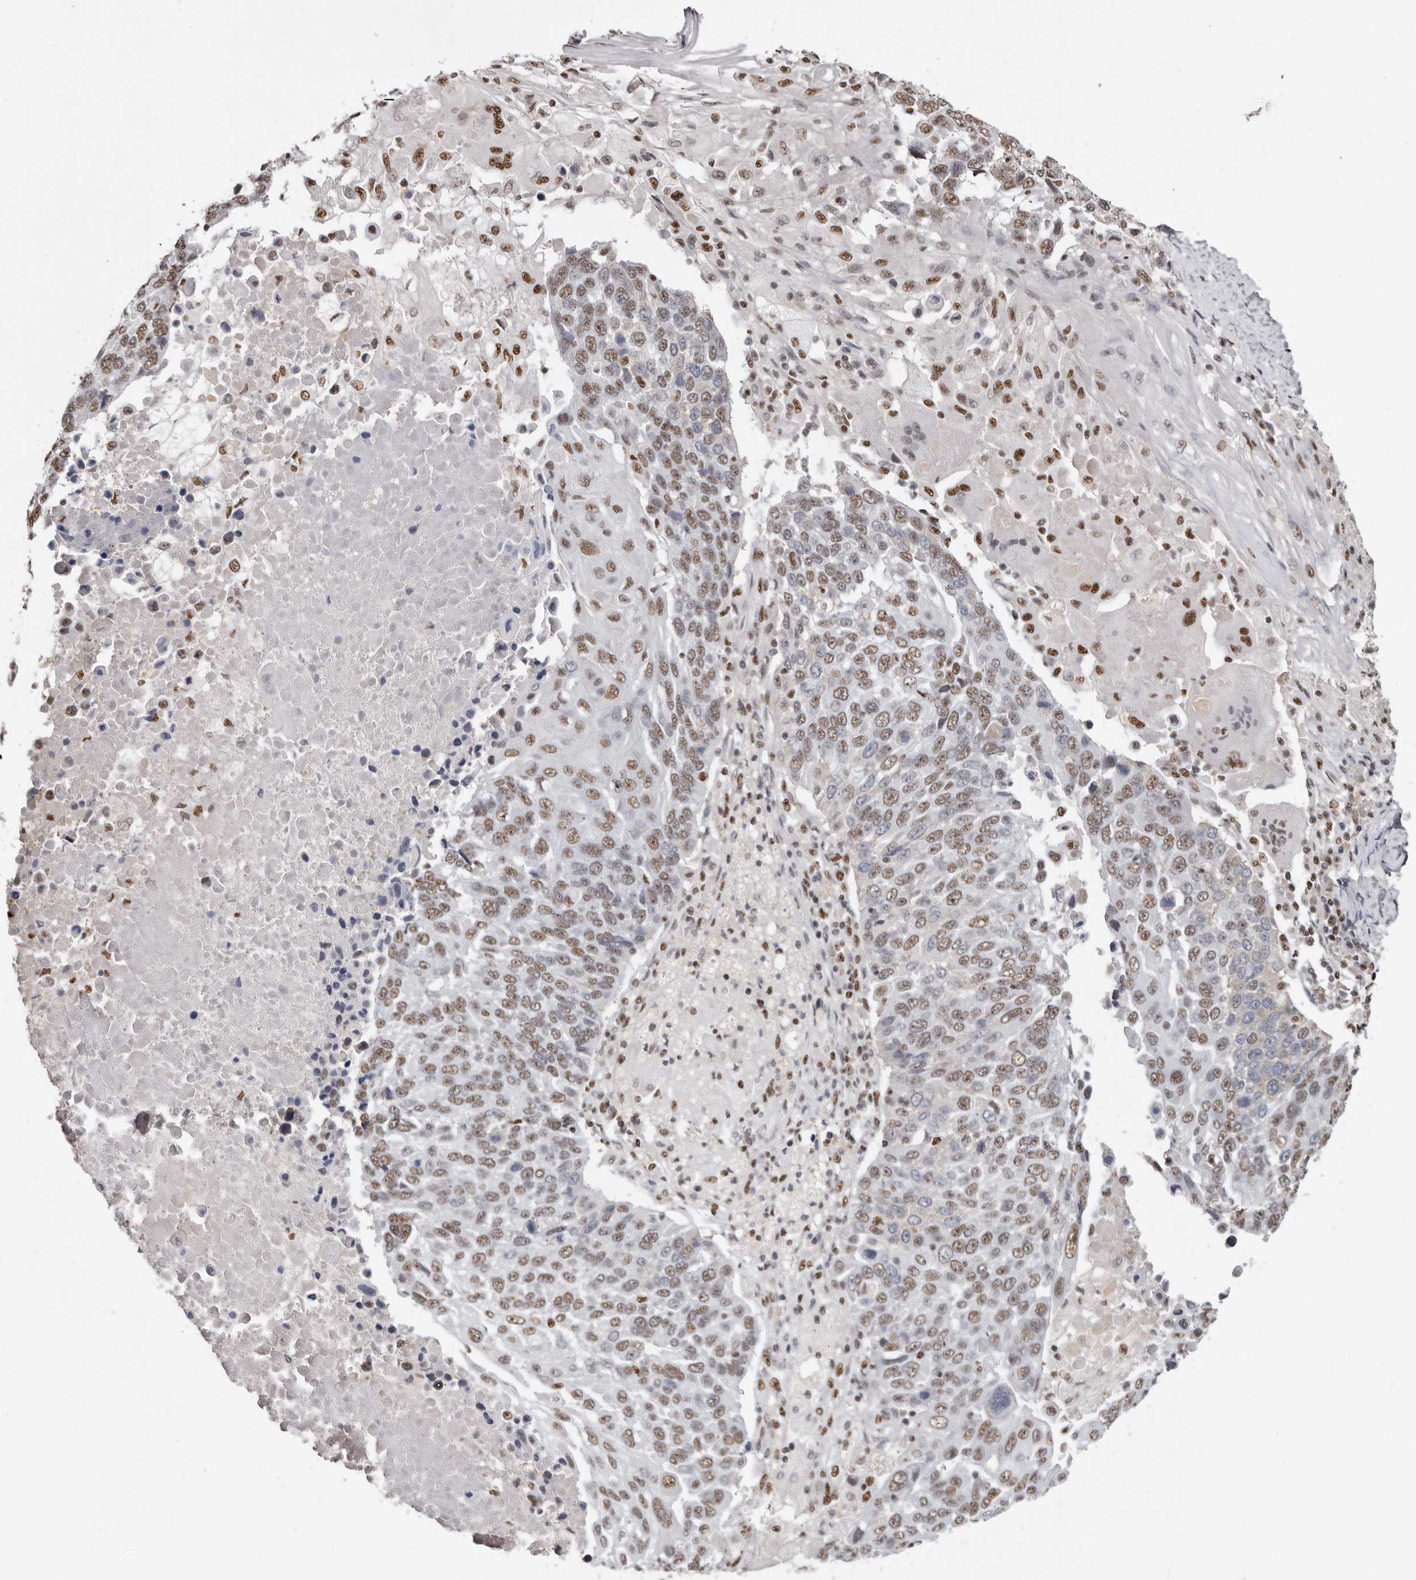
{"staining": {"intensity": "moderate", "quantity": ">75%", "location": "nuclear"}, "tissue": "lung cancer", "cell_type": "Tumor cells", "image_type": "cancer", "snomed": [{"axis": "morphology", "description": "Squamous cell carcinoma, NOS"}, {"axis": "topography", "description": "Lung"}], "caption": "This histopathology image demonstrates lung squamous cell carcinoma stained with immunohistochemistry (IHC) to label a protein in brown. The nuclear of tumor cells show moderate positivity for the protein. Nuclei are counter-stained blue.", "gene": "SCAF4", "patient": {"sex": "male", "age": 66}}